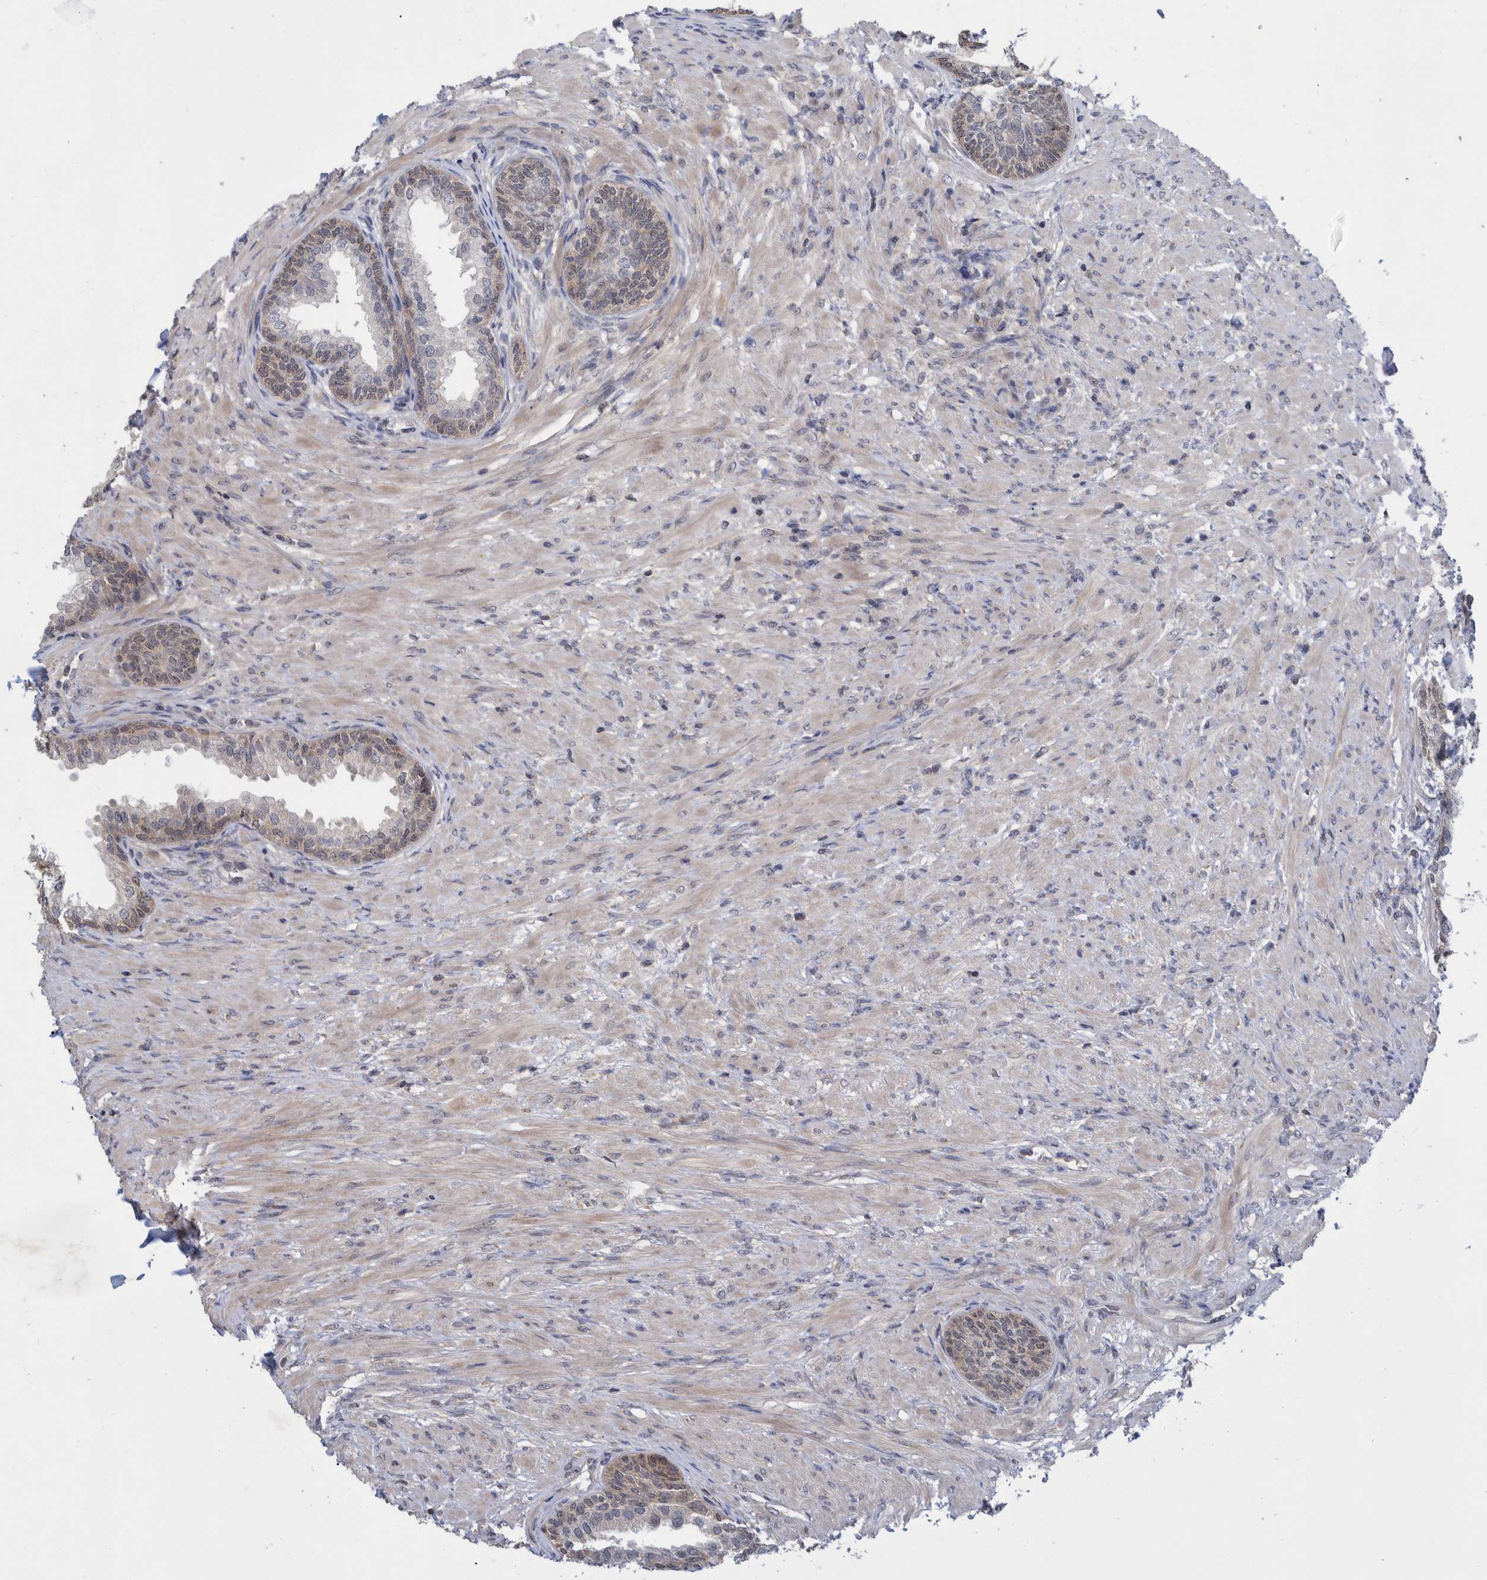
{"staining": {"intensity": "weak", "quantity": "25%-75%", "location": "cytoplasmic/membranous"}, "tissue": "prostate", "cell_type": "Glandular cells", "image_type": "normal", "snomed": [{"axis": "morphology", "description": "Normal tissue, NOS"}, {"axis": "topography", "description": "Prostate"}], "caption": "A brown stain shows weak cytoplasmic/membranous staining of a protein in glandular cells of benign human prostate.", "gene": "PLPBP", "patient": {"sex": "male", "age": 76}}